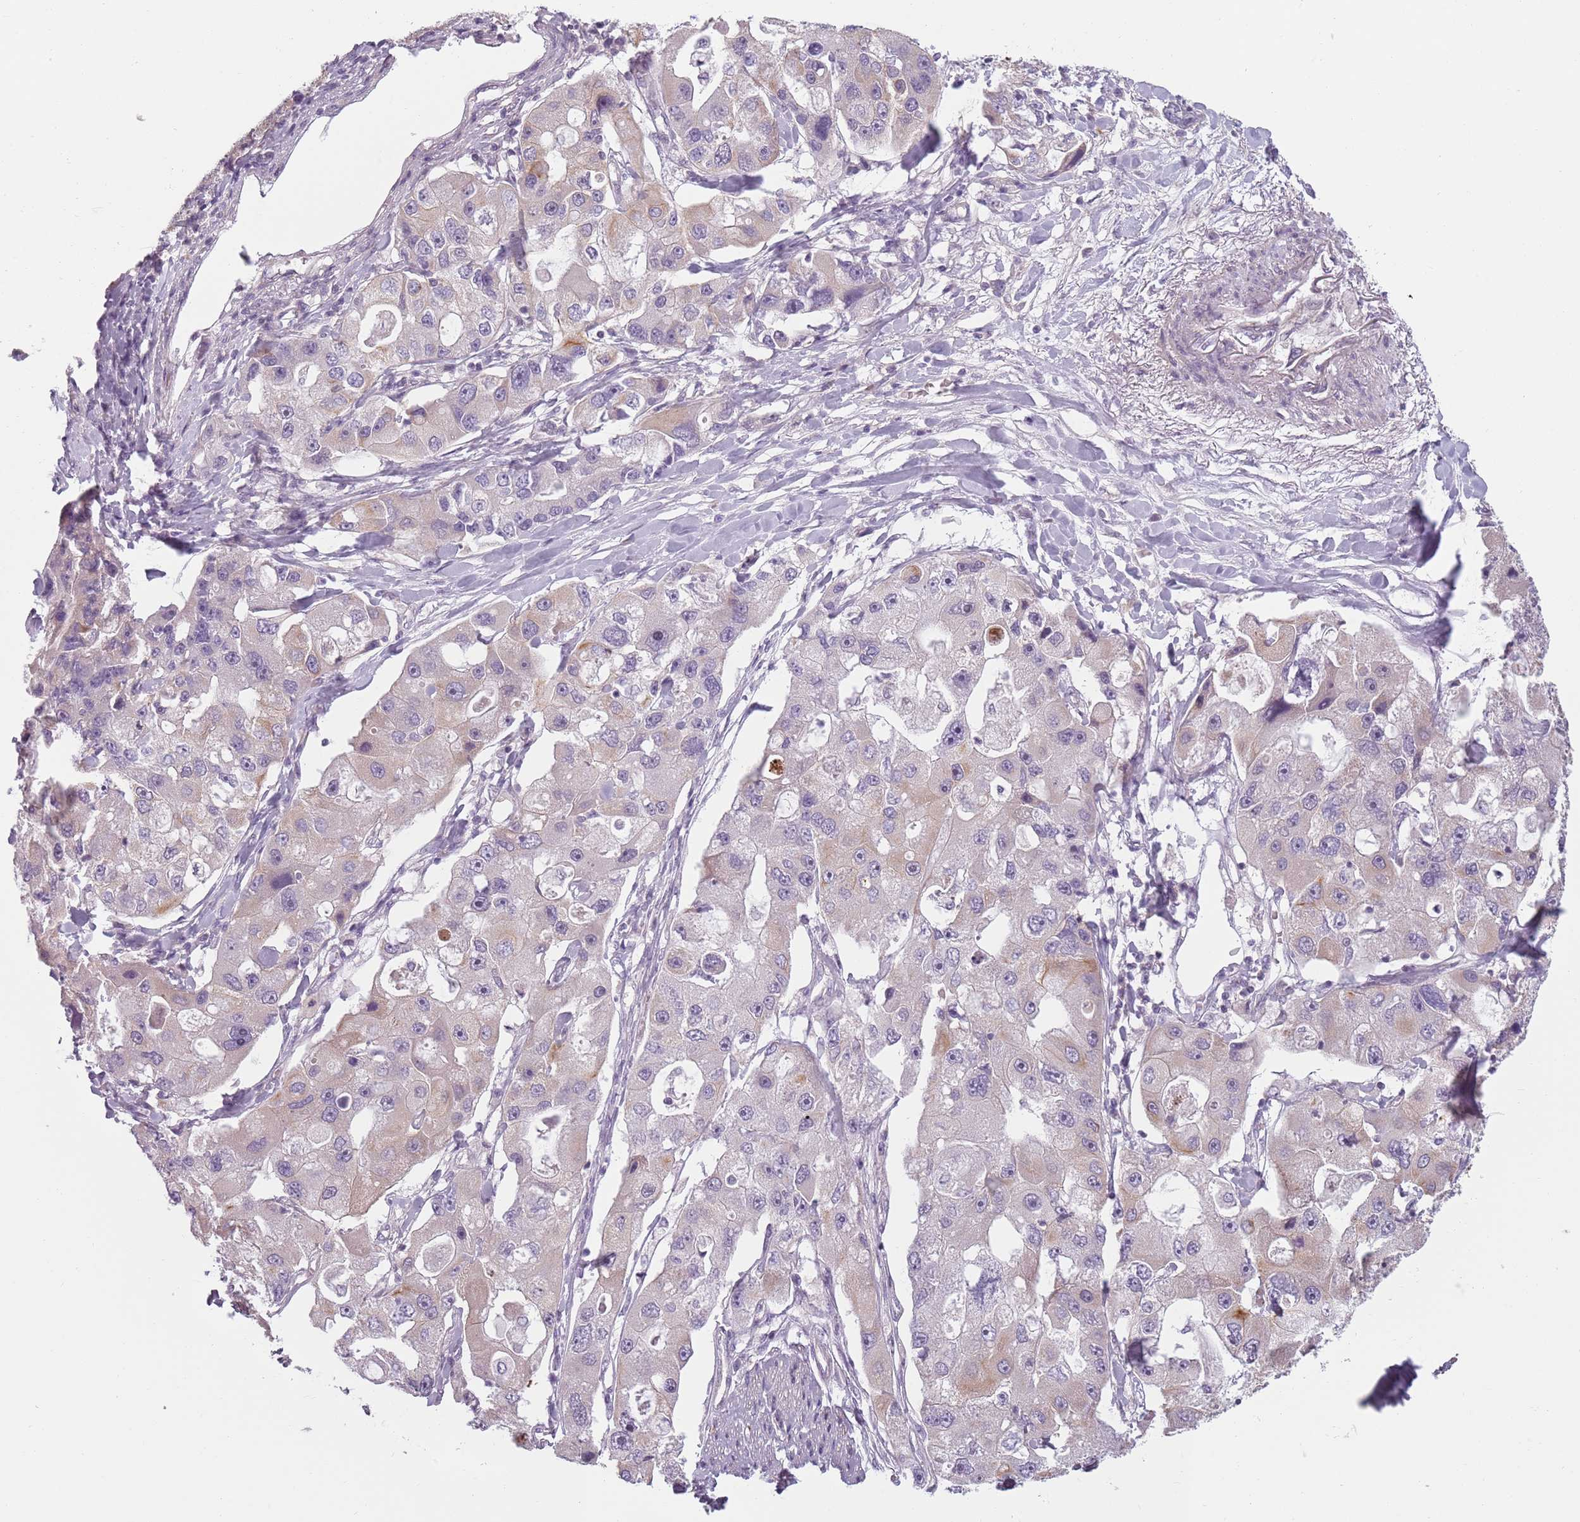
{"staining": {"intensity": "moderate", "quantity": "<25%", "location": "cytoplasmic/membranous"}, "tissue": "lung cancer", "cell_type": "Tumor cells", "image_type": "cancer", "snomed": [{"axis": "morphology", "description": "Adenocarcinoma, NOS"}, {"axis": "topography", "description": "Lung"}], "caption": "An IHC histopathology image of tumor tissue is shown. Protein staining in brown labels moderate cytoplasmic/membranous positivity in lung adenocarcinoma within tumor cells.", "gene": "TLCD2", "patient": {"sex": "female", "age": 54}}